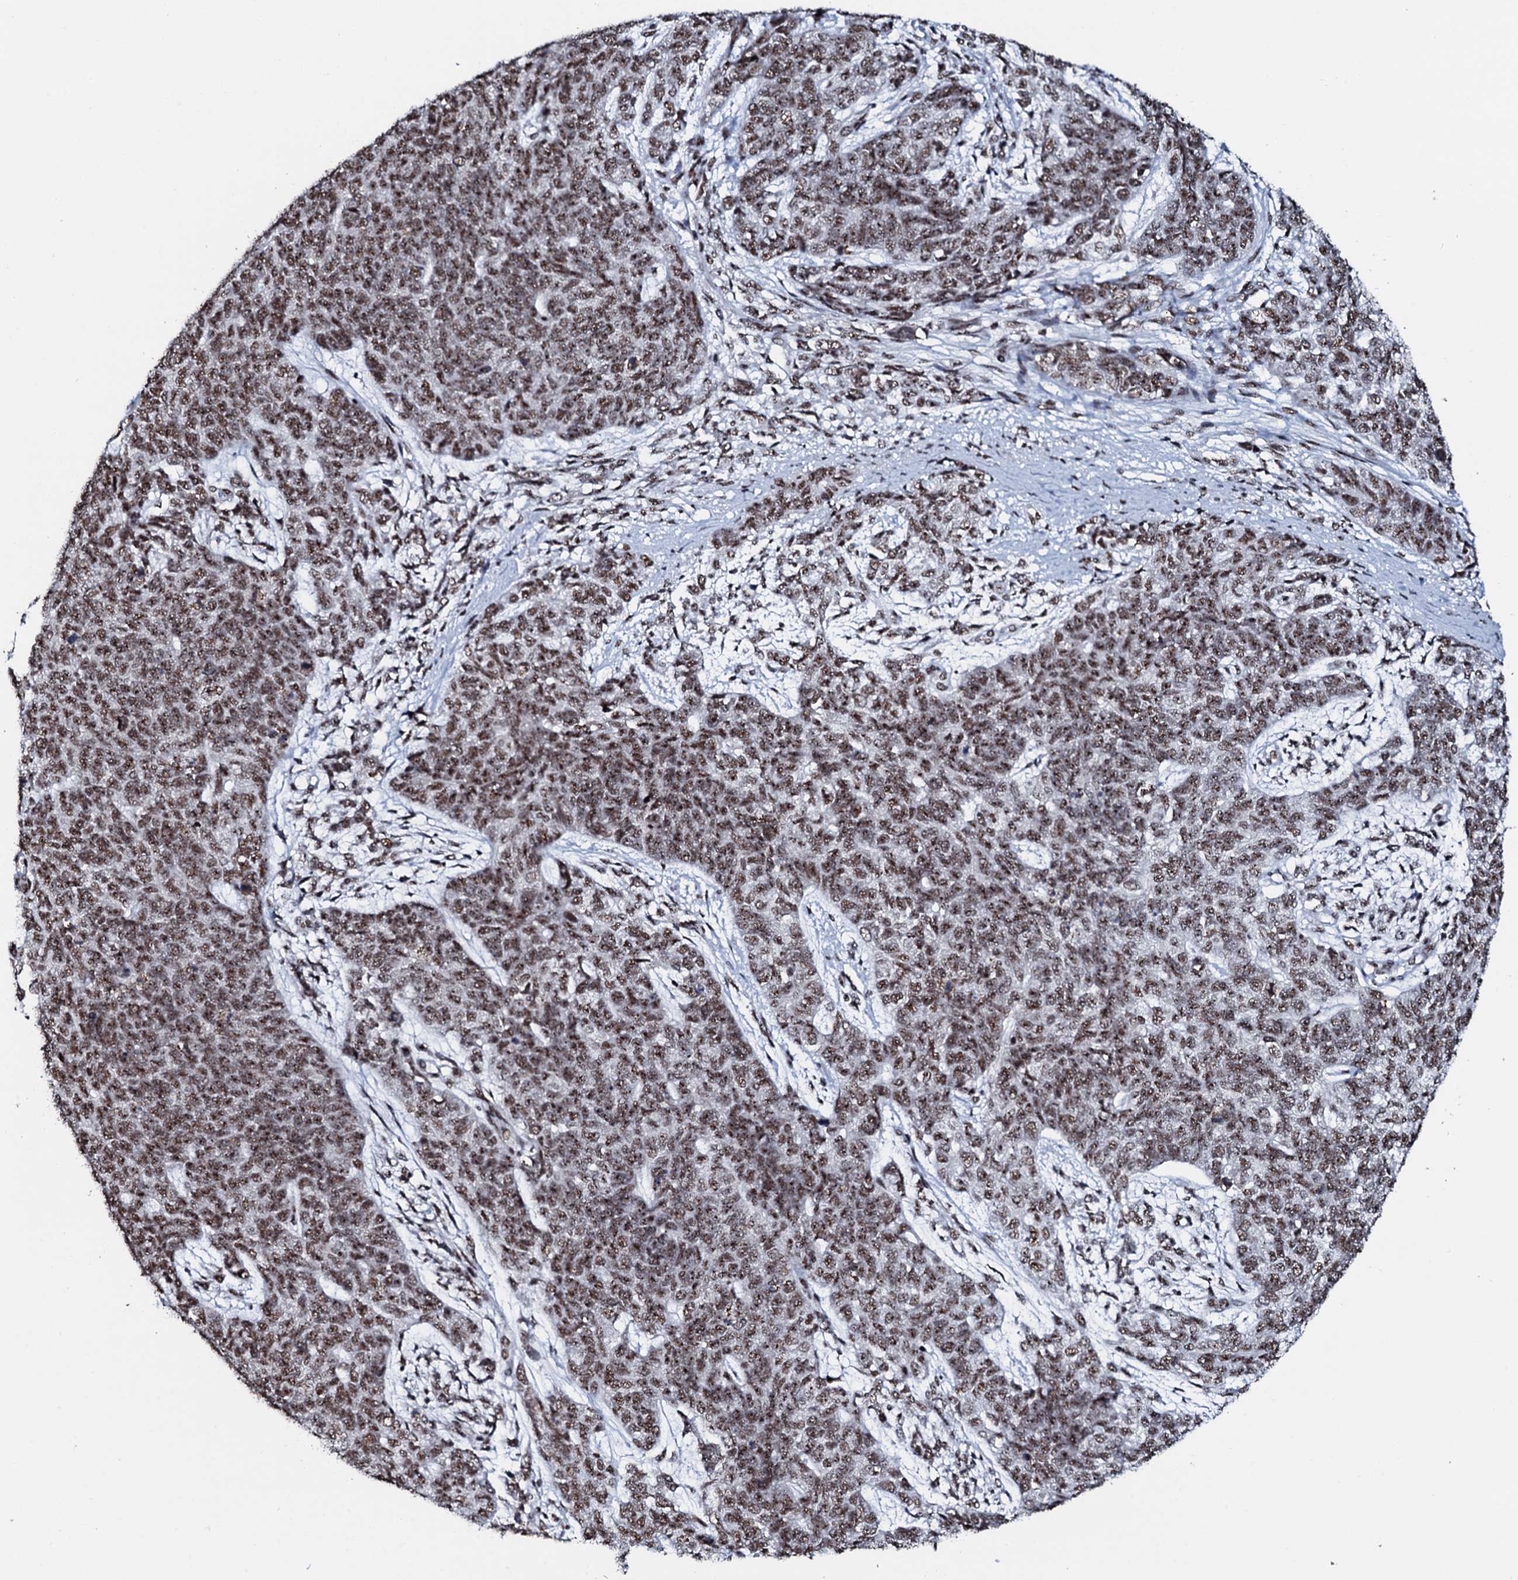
{"staining": {"intensity": "moderate", "quantity": ">75%", "location": "nuclear"}, "tissue": "cervical cancer", "cell_type": "Tumor cells", "image_type": "cancer", "snomed": [{"axis": "morphology", "description": "Squamous cell carcinoma, NOS"}, {"axis": "topography", "description": "Cervix"}], "caption": "Brown immunohistochemical staining in human cervical squamous cell carcinoma exhibits moderate nuclear staining in approximately >75% of tumor cells.", "gene": "NKAPD1", "patient": {"sex": "female", "age": 63}}